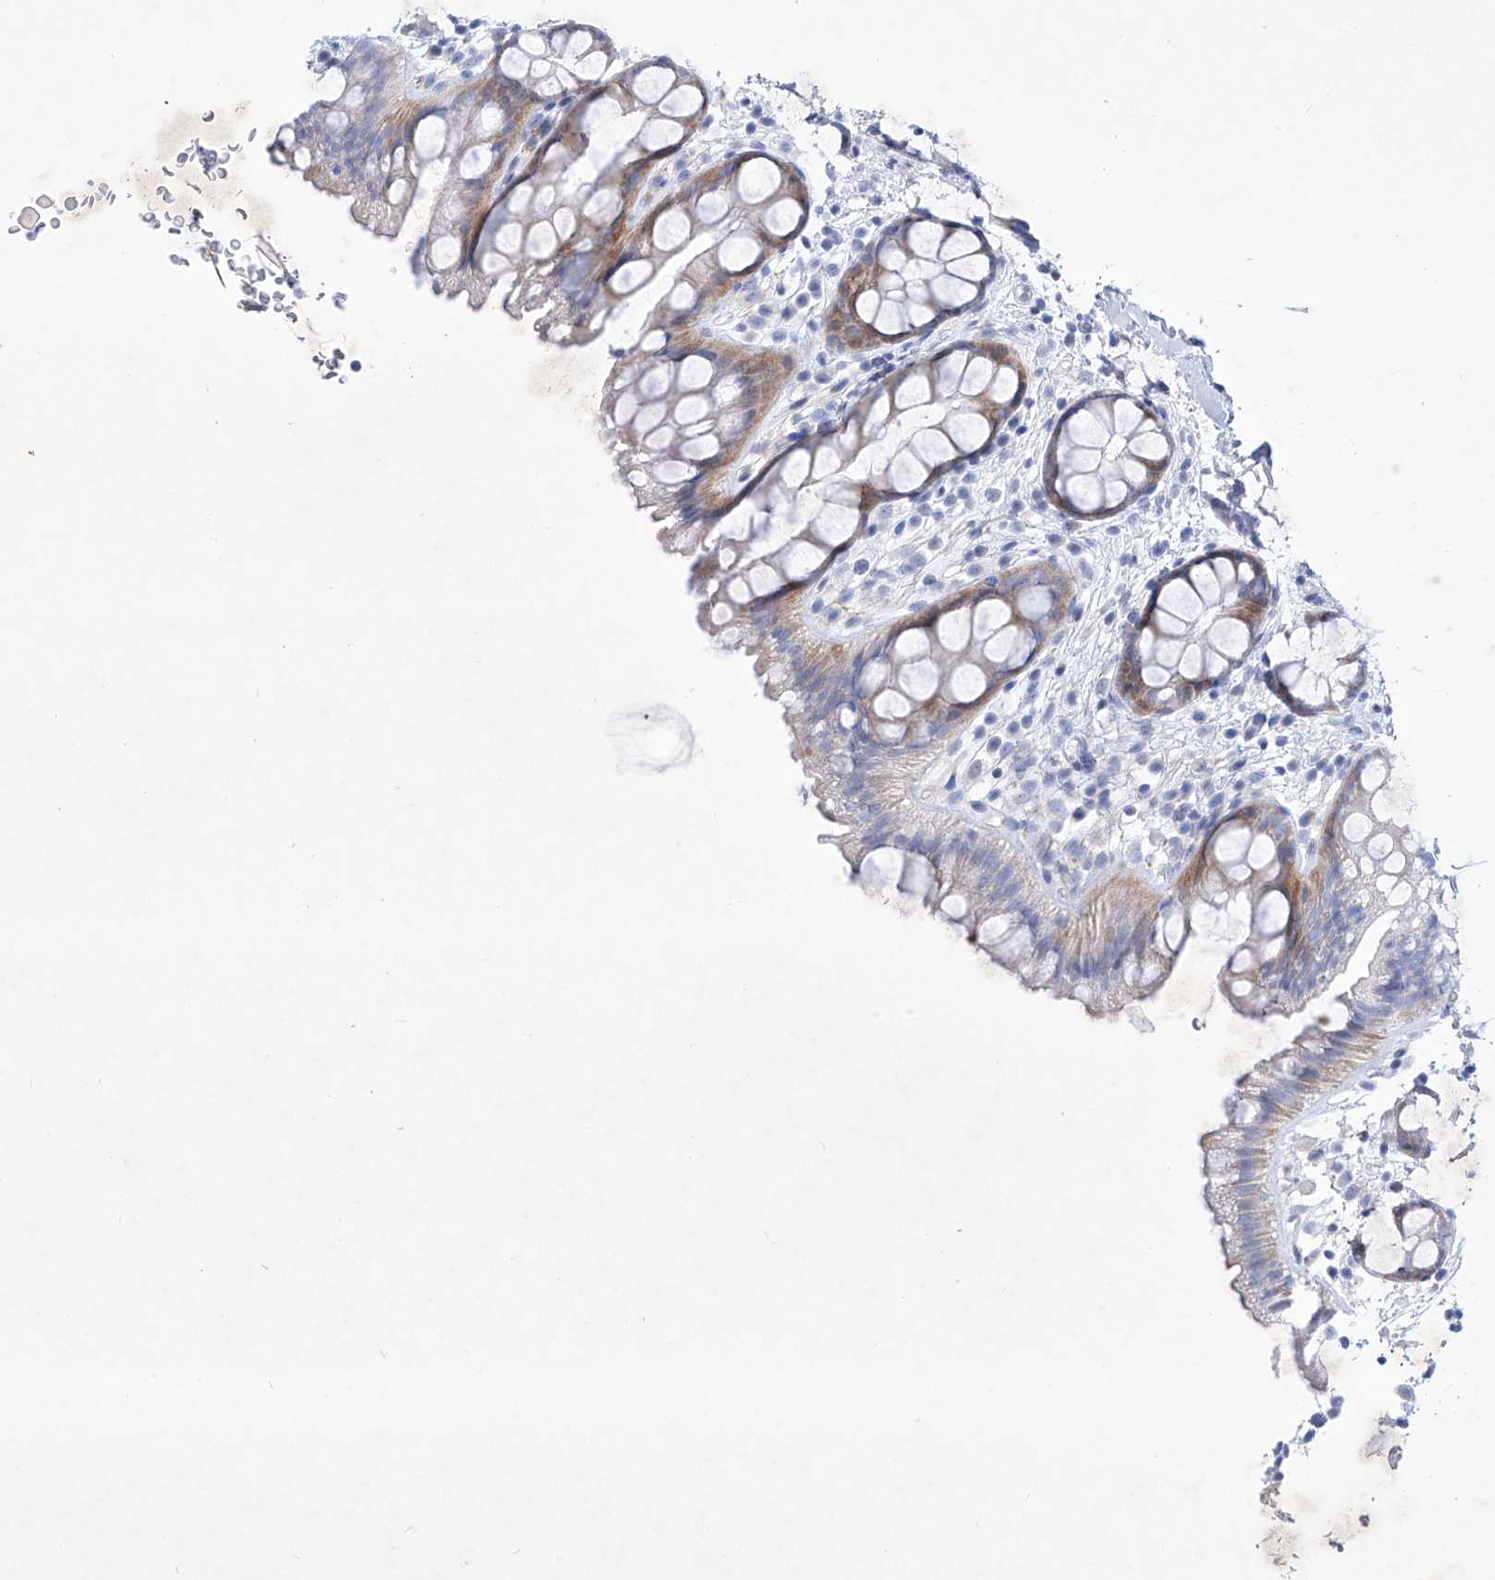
{"staining": {"intensity": "weak", "quantity": ">75%", "location": "cytoplasmic/membranous"}, "tissue": "rectum", "cell_type": "Glandular cells", "image_type": "normal", "snomed": [{"axis": "morphology", "description": "Normal tissue, NOS"}, {"axis": "topography", "description": "Rectum"}], "caption": "Glandular cells show low levels of weak cytoplasmic/membranous expression in about >75% of cells in normal rectum. (brown staining indicates protein expression, while blue staining denotes nuclei).", "gene": "C1orf87", "patient": {"sex": "female", "age": 65}}